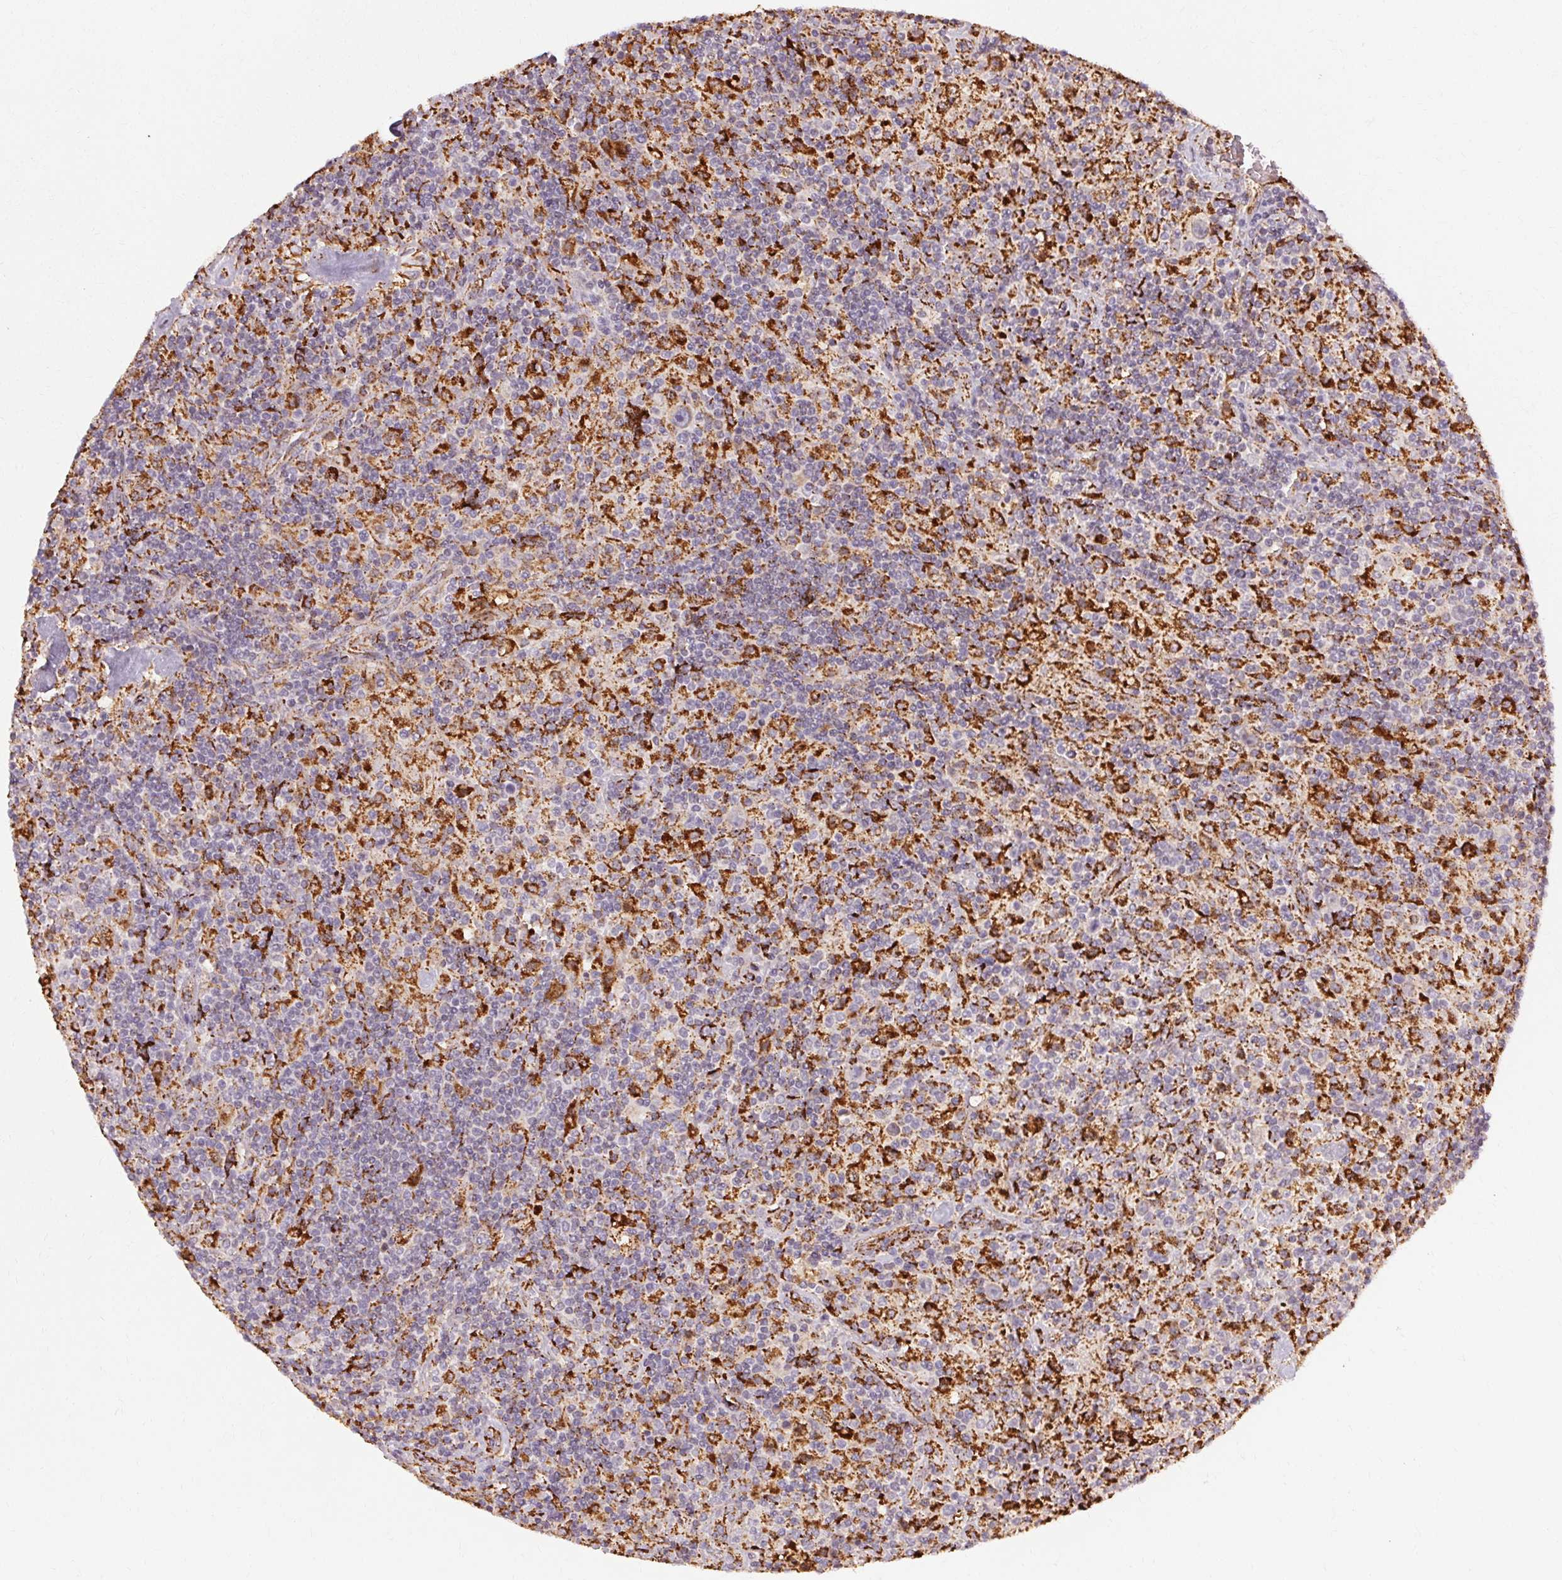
{"staining": {"intensity": "negative", "quantity": "none", "location": "none"}, "tissue": "lymphoma", "cell_type": "Tumor cells", "image_type": "cancer", "snomed": [{"axis": "morphology", "description": "Hodgkin's disease, NOS"}, {"axis": "topography", "description": "Lymph node"}], "caption": "This is an immunohistochemistry (IHC) image of lymphoma. There is no positivity in tumor cells.", "gene": "REP15", "patient": {"sex": "male", "age": 70}}